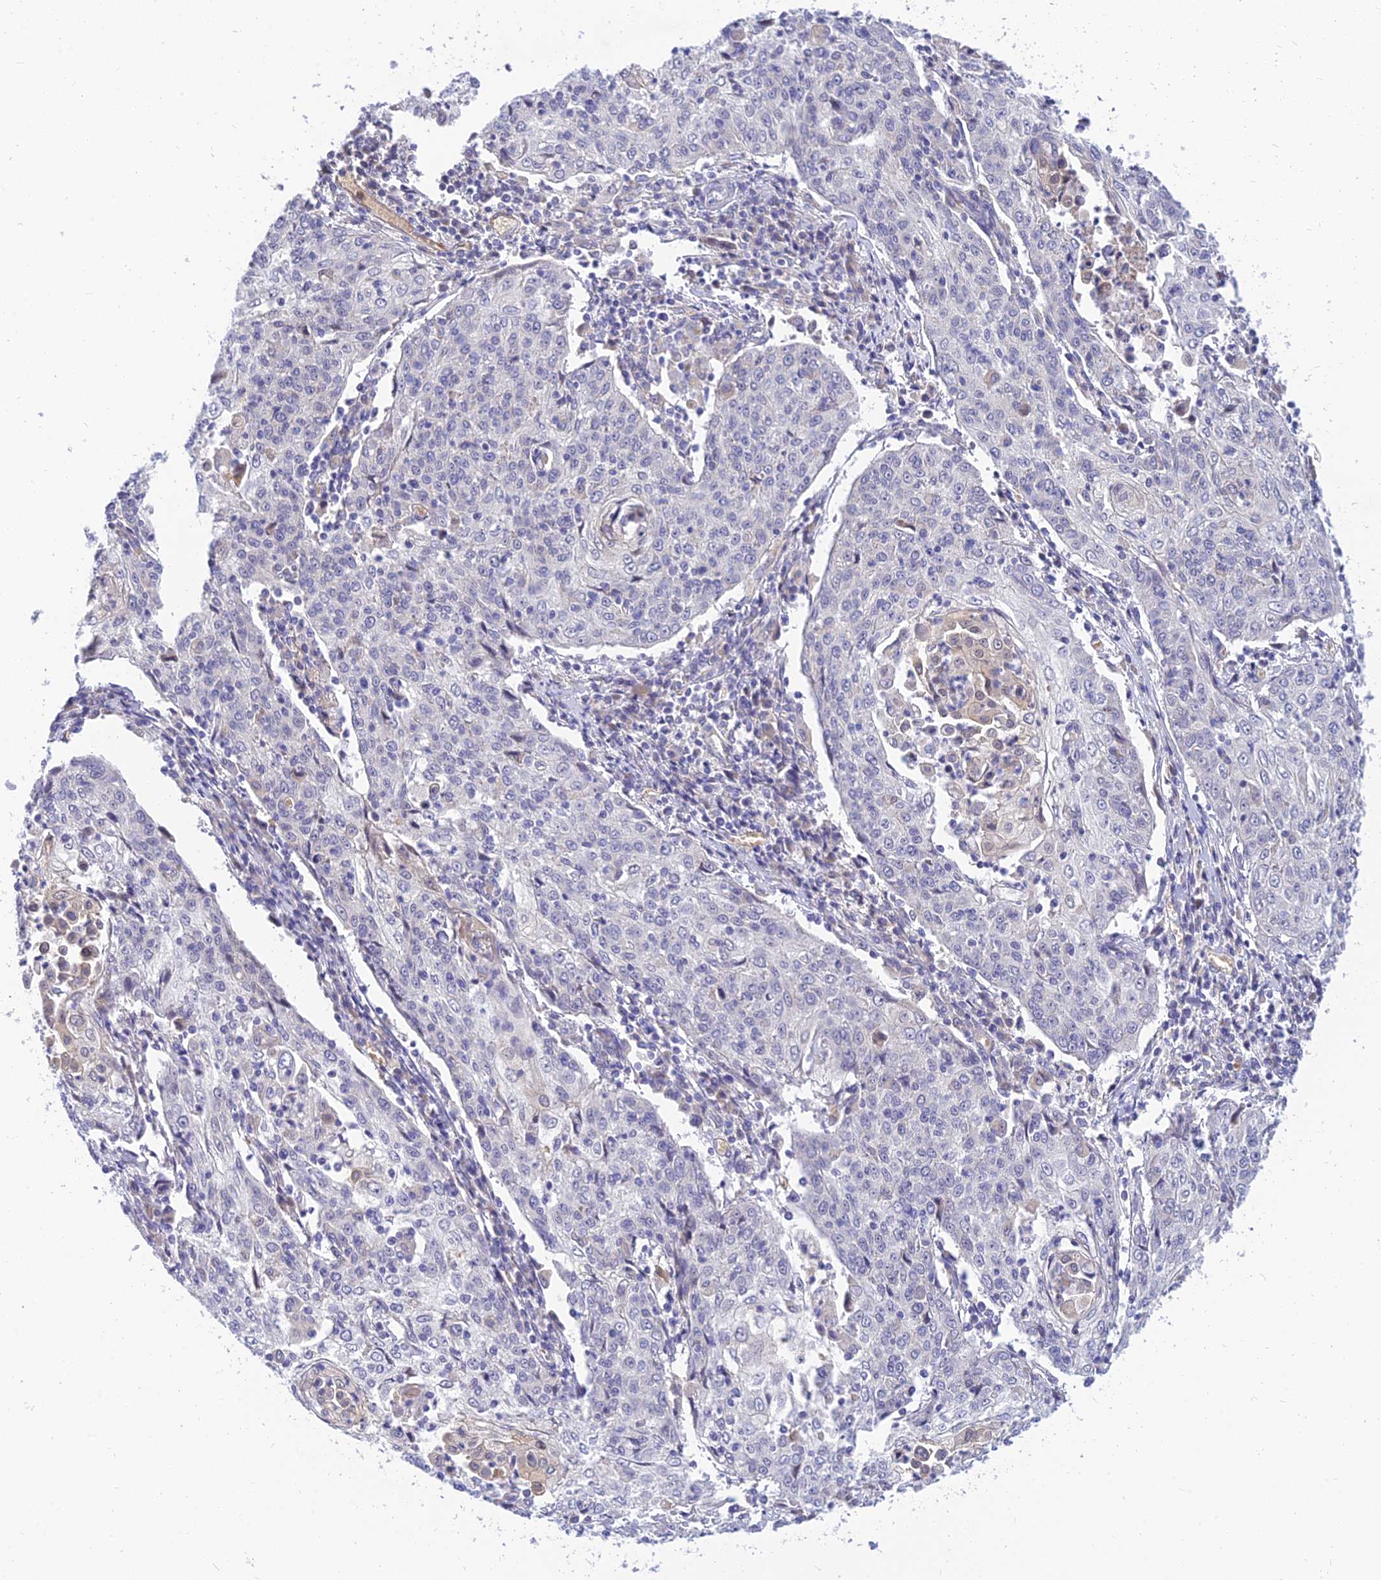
{"staining": {"intensity": "negative", "quantity": "none", "location": "none"}, "tissue": "cervical cancer", "cell_type": "Tumor cells", "image_type": "cancer", "snomed": [{"axis": "morphology", "description": "Squamous cell carcinoma, NOS"}, {"axis": "topography", "description": "Cervix"}], "caption": "Tumor cells are negative for protein expression in human squamous cell carcinoma (cervical).", "gene": "ANKS4B", "patient": {"sex": "female", "age": 48}}